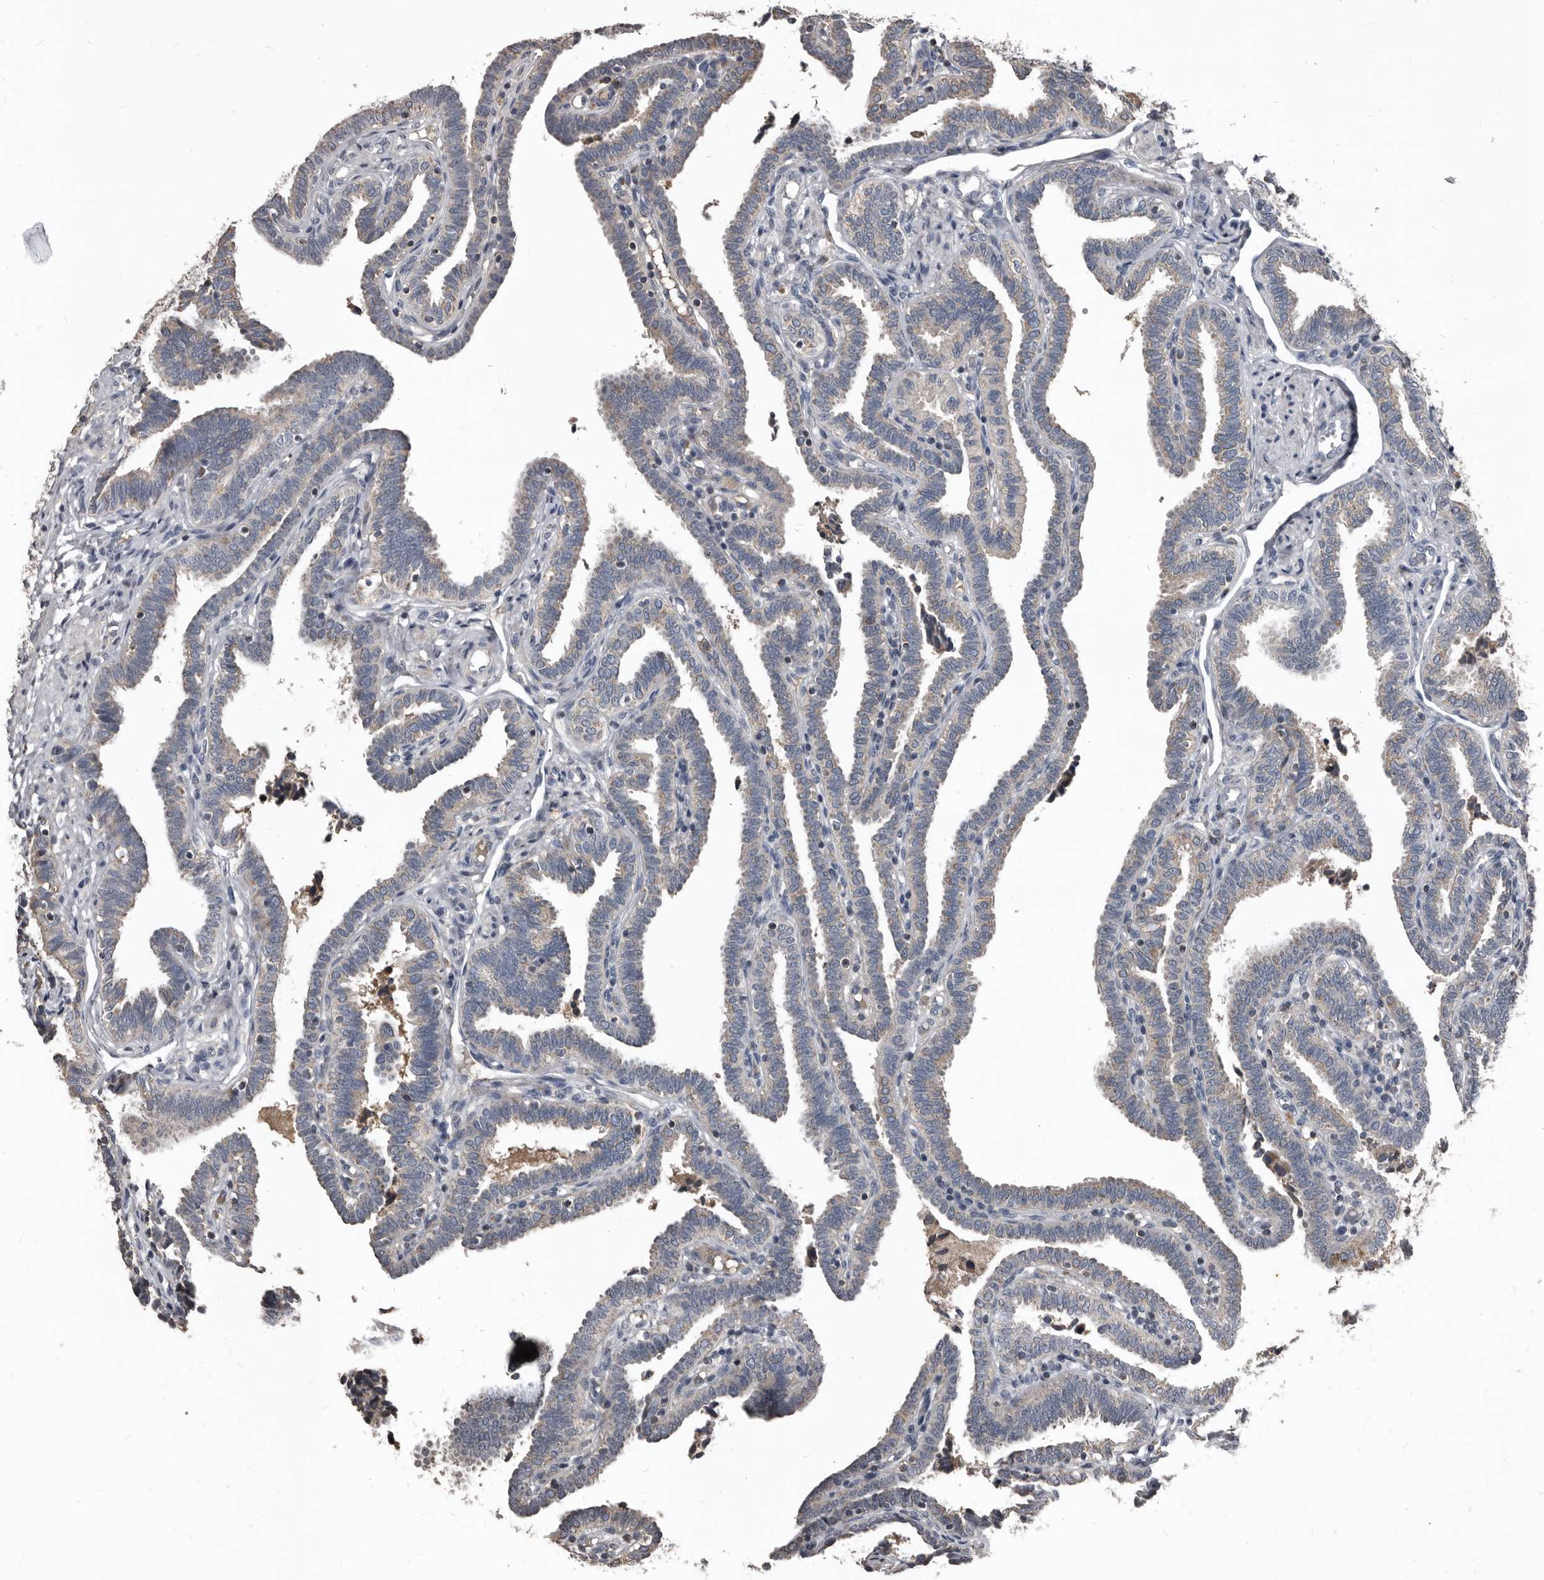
{"staining": {"intensity": "moderate", "quantity": "25%-75%", "location": "cytoplasmic/membranous"}, "tissue": "fallopian tube", "cell_type": "Glandular cells", "image_type": "normal", "snomed": [{"axis": "morphology", "description": "Normal tissue, NOS"}, {"axis": "topography", "description": "Fallopian tube"}], "caption": "An image of fallopian tube stained for a protein shows moderate cytoplasmic/membranous brown staining in glandular cells. (DAB (3,3'-diaminobenzidine) IHC with brightfield microscopy, high magnification).", "gene": "GREB1", "patient": {"sex": "female", "age": 39}}